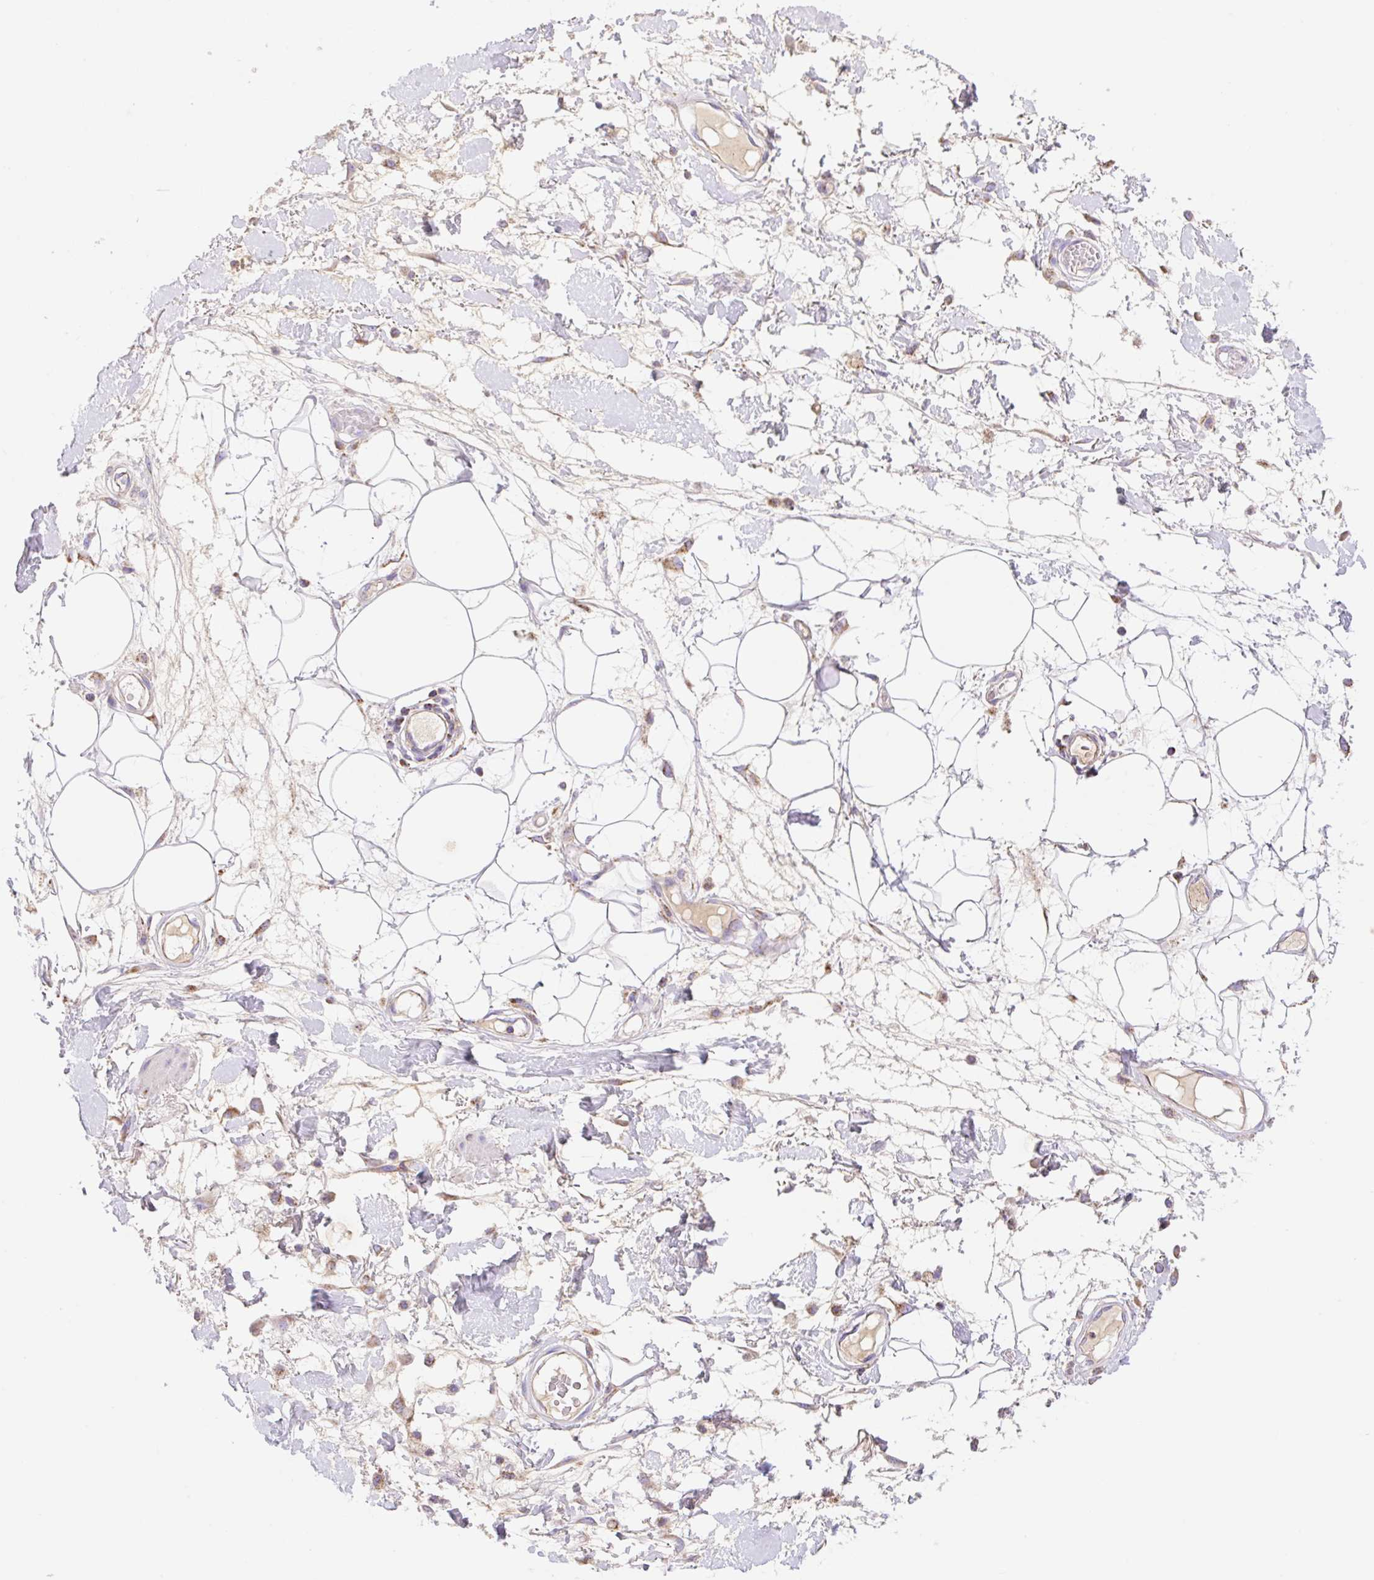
{"staining": {"intensity": "negative", "quantity": "none", "location": "none"}, "tissue": "adipose tissue", "cell_type": "Adipocytes", "image_type": "normal", "snomed": [{"axis": "morphology", "description": "Normal tissue, NOS"}, {"axis": "topography", "description": "Vulva"}, {"axis": "topography", "description": "Peripheral nerve tissue"}], "caption": "High power microscopy image of an immunohistochemistry image of normal adipose tissue, revealing no significant positivity in adipocytes. Brightfield microscopy of IHC stained with DAB (3,3'-diaminobenzidine) (brown) and hematoxylin (blue), captured at high magnification.", "gene": "ETNK2", "patient": {"sex": "female", "age": 68}}